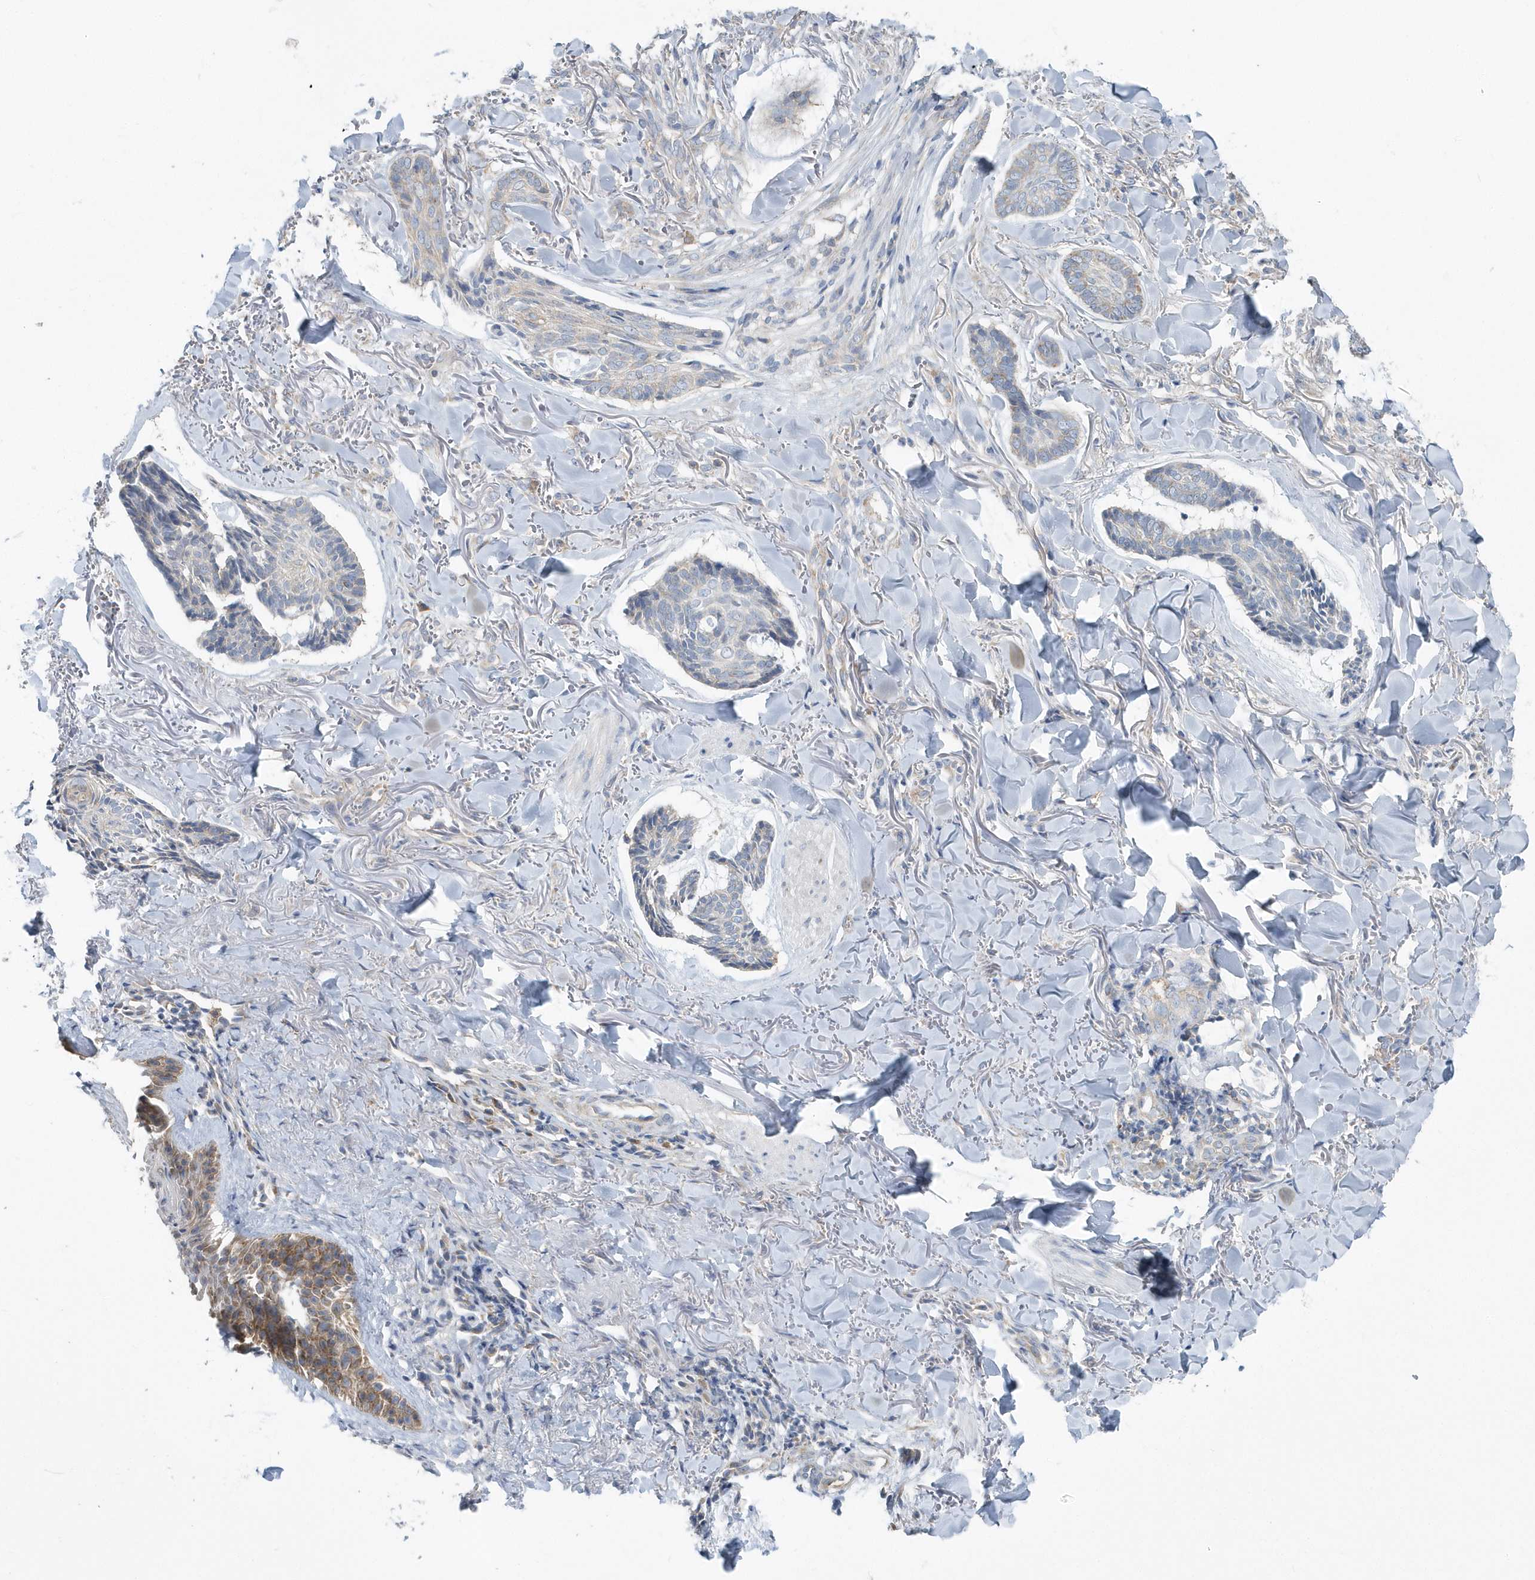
{"staining": {"intensity": "negative", "quantity": "none", "location": "none"}, "tissue": "skin cancer", "cell_type": "Tumor cells", "image_type": "cancer", "snomed": [{"axis": "morphology", "description": "Basal cell carcinoma"}, {"axis": "topography", "description": "Skin"}], "caption": "DAB immunohistochemical staining of human basal cell carcinoma (skin) reveals no significant positivity in tumor cells.", "gene": "EIF3C", "patient": {"sex": "male", "age": 43}}